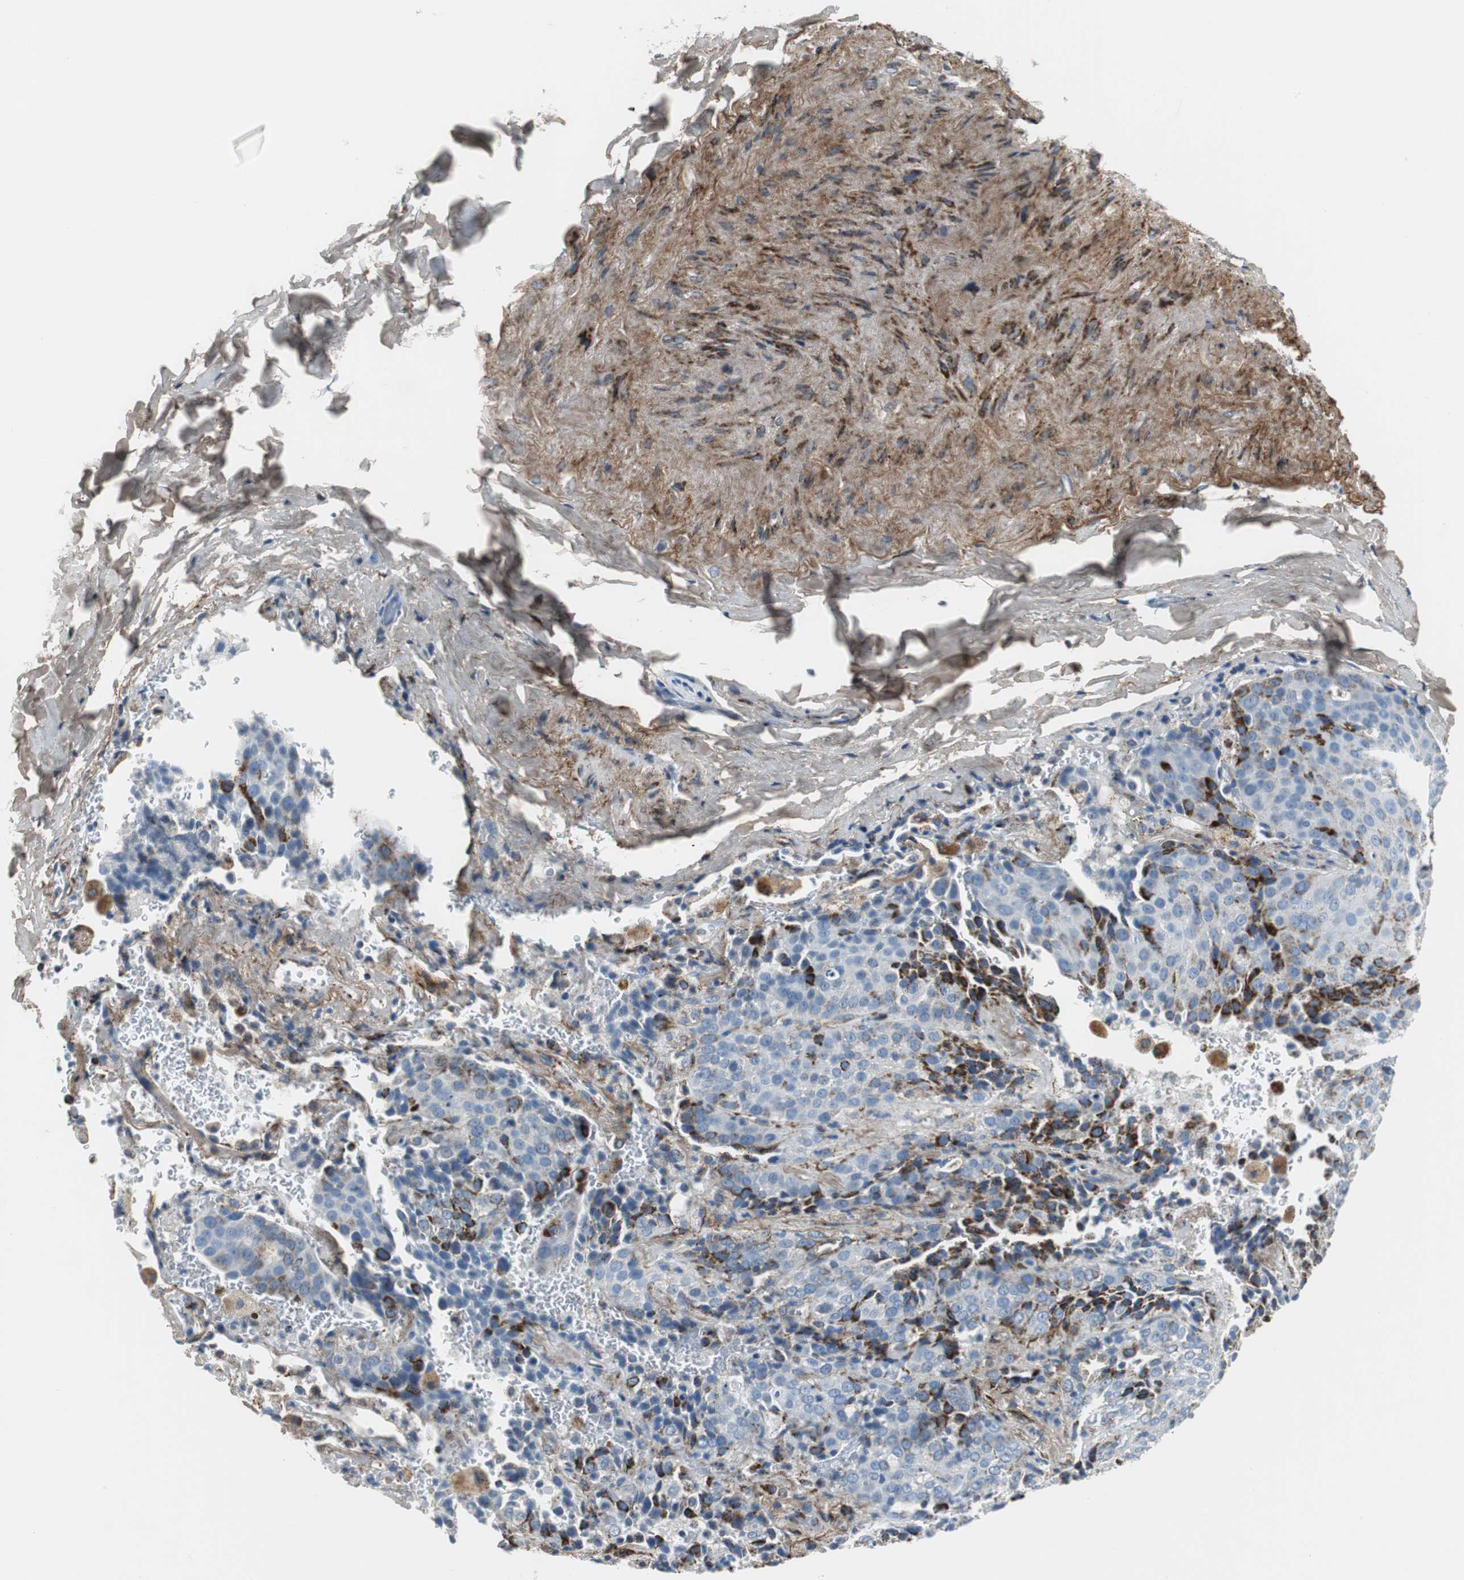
{"staining": {"intensity": "strong", "quantity": "<25%", "location": "cytoplasmic/membranous"}, "tissue": "lung cancer", "cell_type": "Tumor cells", "image_type": "cancer", "snomed": [{"axis": "morphology", "description": "Squamous cell carcinoma, NOS"}, {"axis": "topography", "description": "Lung"}], "caption": "Protein analysis of lung cancer tissue demonstrates strong cytoplasmic/membranous expression in about <25% of tumor cells.", "gene": "C1QTNF7", "patient": {"sex": "male", "age": 54}}